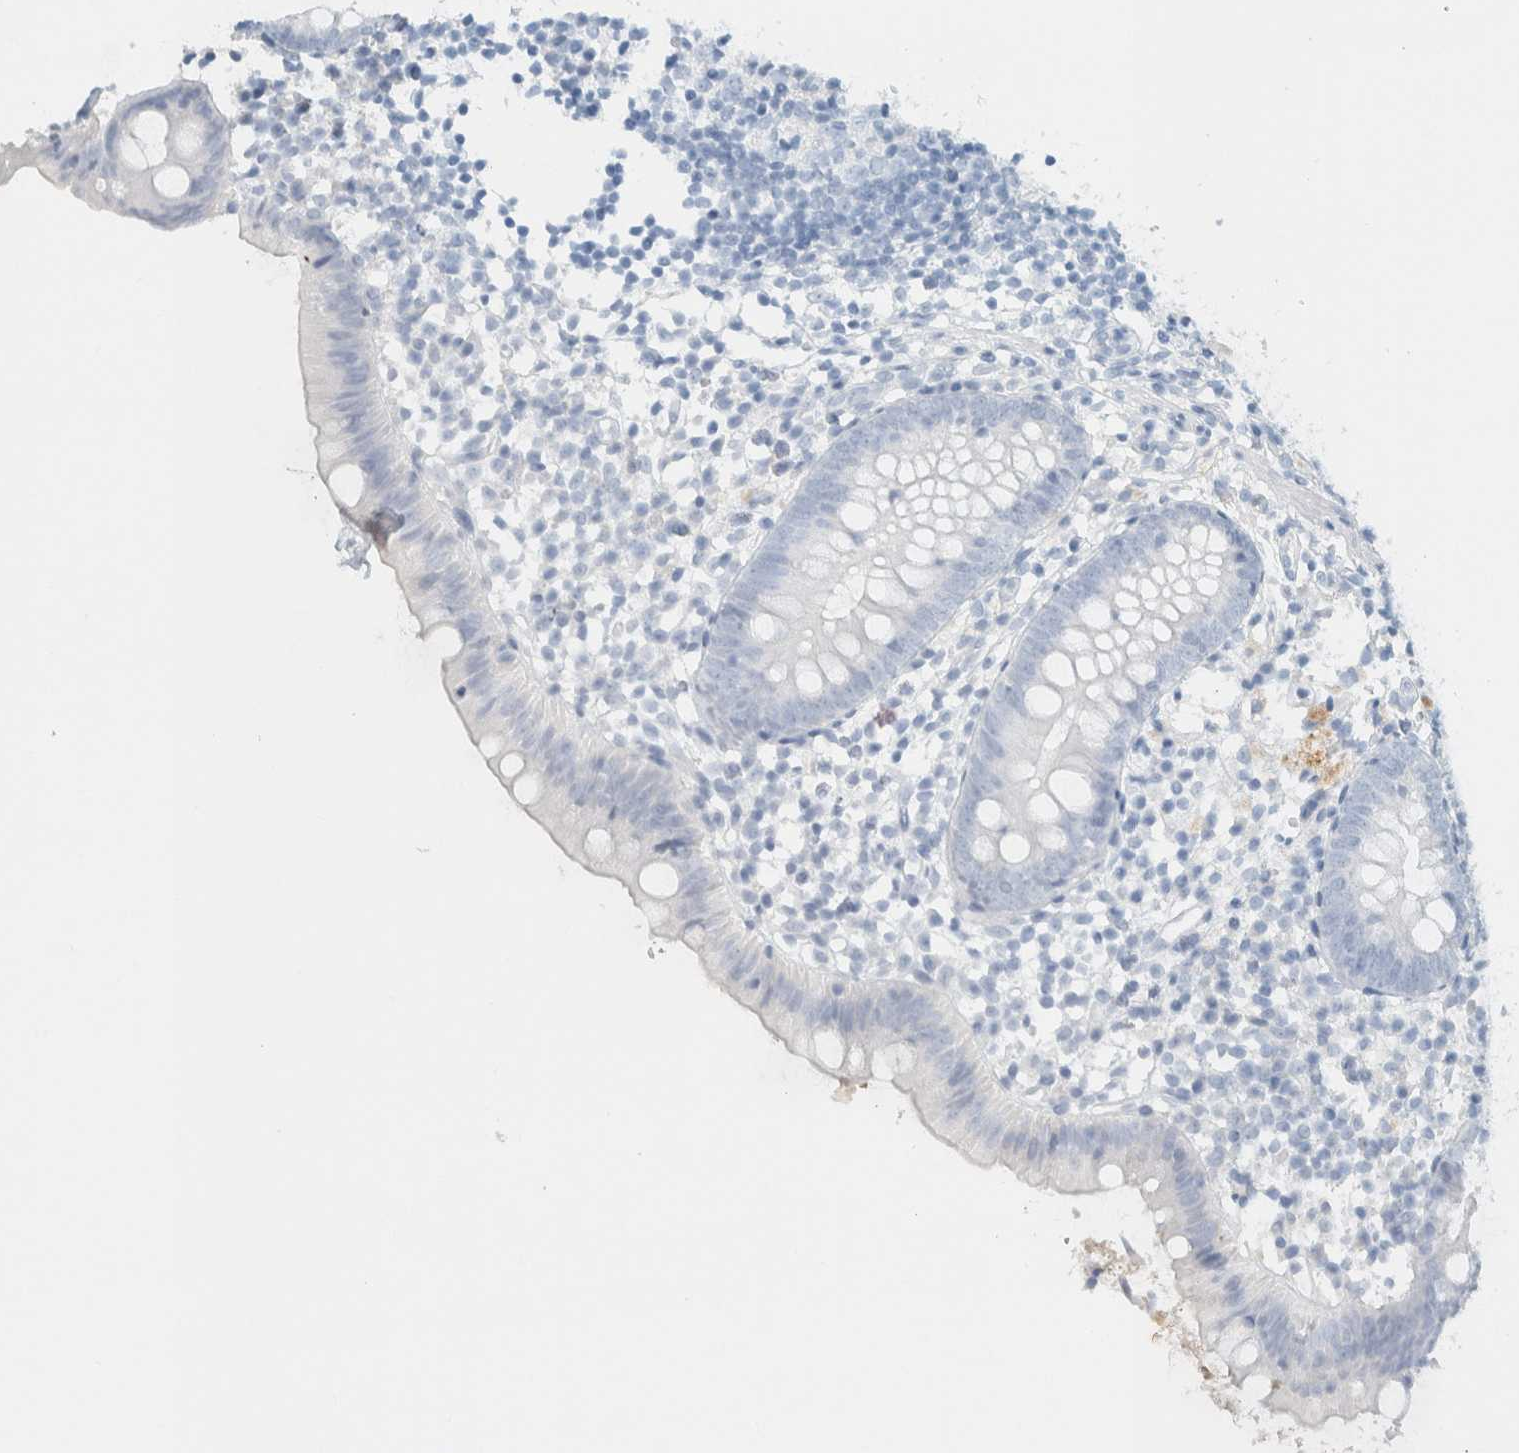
{"staining": {"intensity": "negative", "quantity": "none", "location": "none"}, "tissue": "appendix", "cell_type": "Glandular cells", "image_type": "normal", "snomed": [{"axis": "morphology", "description": "Normal tissue, NOS"}, {"axis": "topography", "description": "Appendix"}], "caption": "IHC of benign appendix demonstrates no staining in glandular cells. (DAB (3,3'-diaminobenzidine) immunohistochemistry (IHC), high magnification).", "gene": "CPQ", "patient": {"sex": "female", "age": 20}}